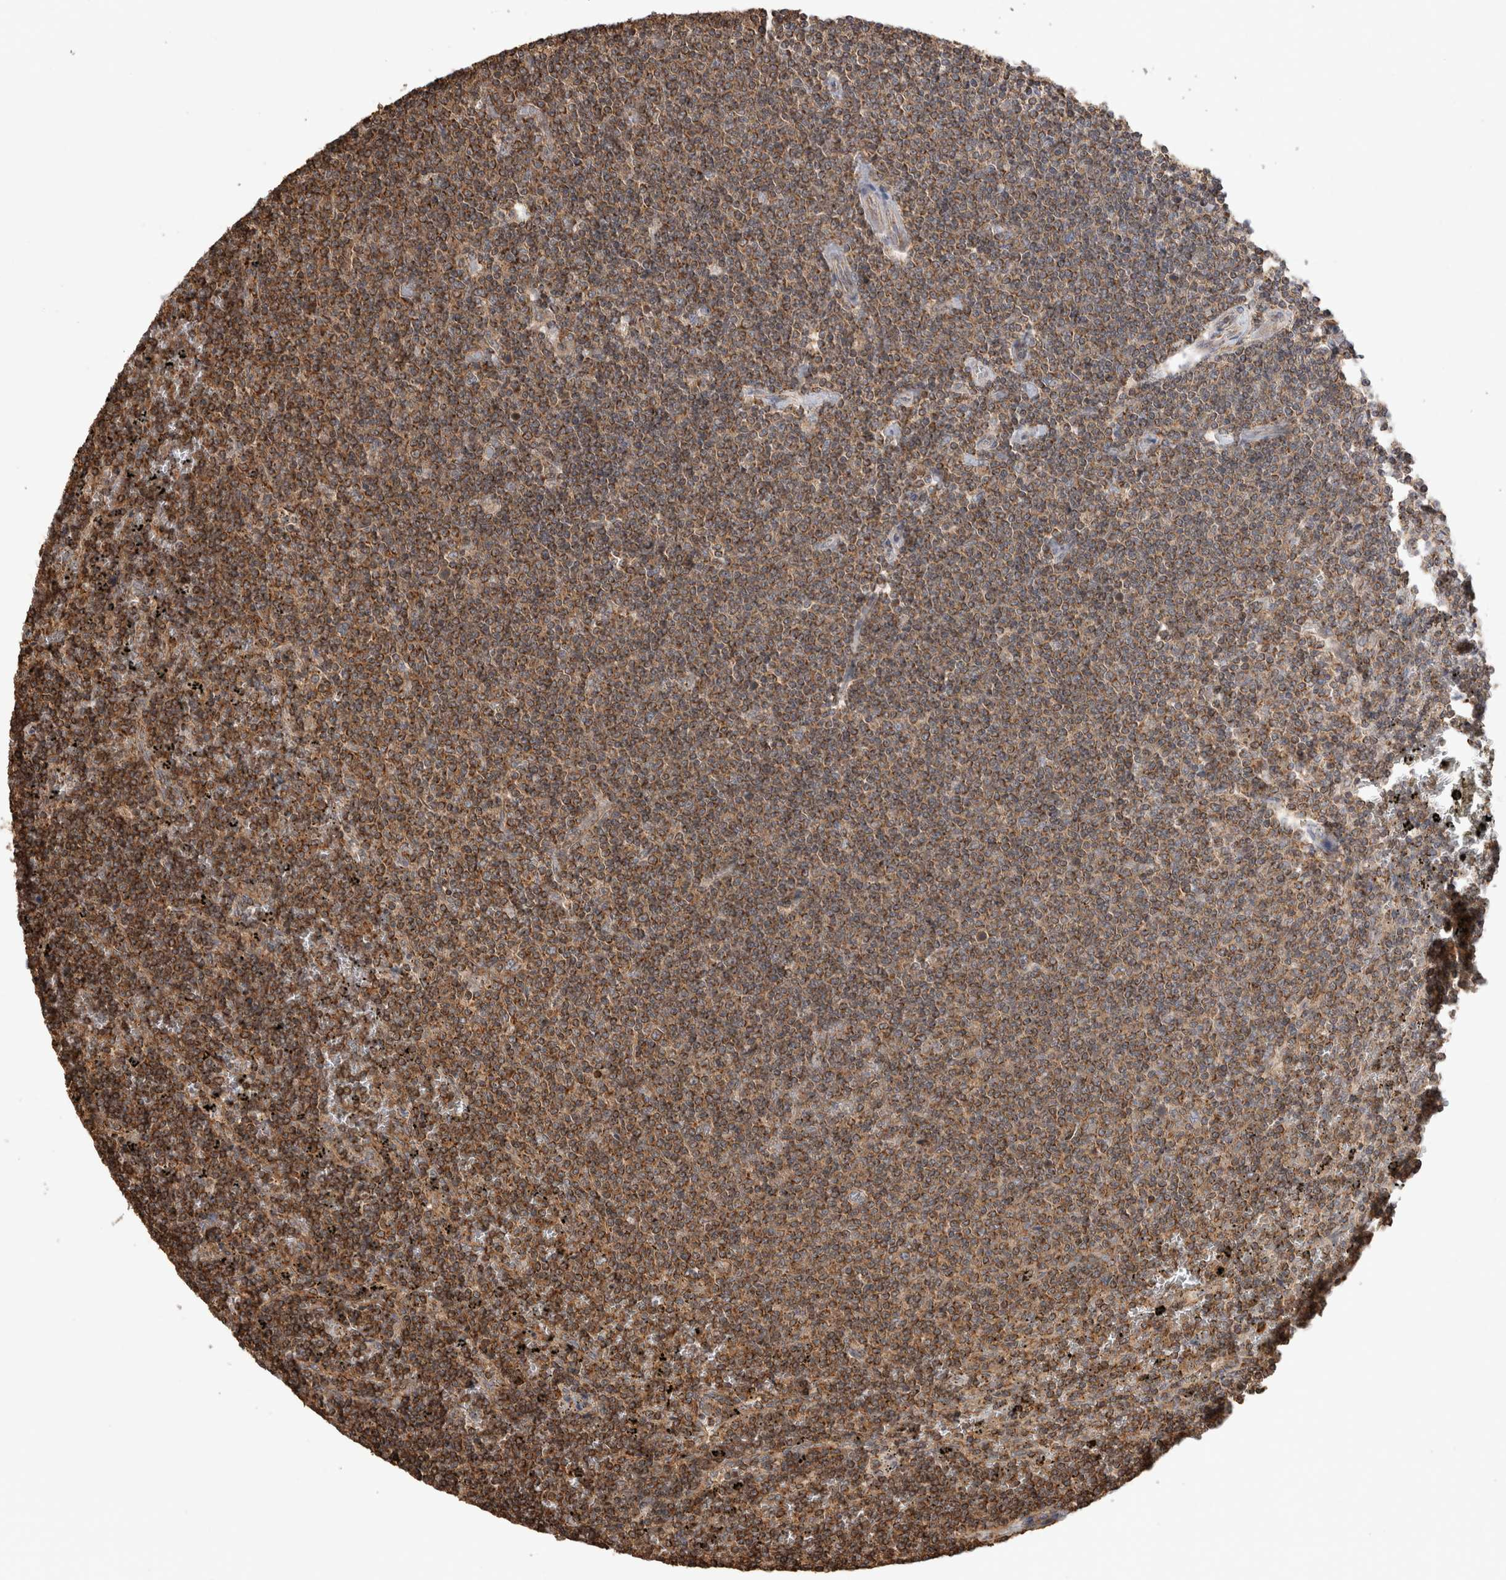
{"staining": {"intensity": "strong", "quantity": "25%-75%", "location": "cytoplasmic/membranous"}, "tissue": "lymphoma", "cell_type": "Tumor cells", "image_type": "cancer", "snomed": [{"axis": "morphology", "description": "Malignant lymphoma, non-Hodgkin's type, Low grade"}, {"axis": "topography", "description": "Spleen"}], "caption": "A photomicrograph of human malignant lymphoma, non-Hodgkin's type (low-grade) stained for a protein demonstrates strong cytoplasmic/membranous brown staining in tumor cells.", "gene": "IMMP2L", "patient": {"sex": "female", "age": 50}}